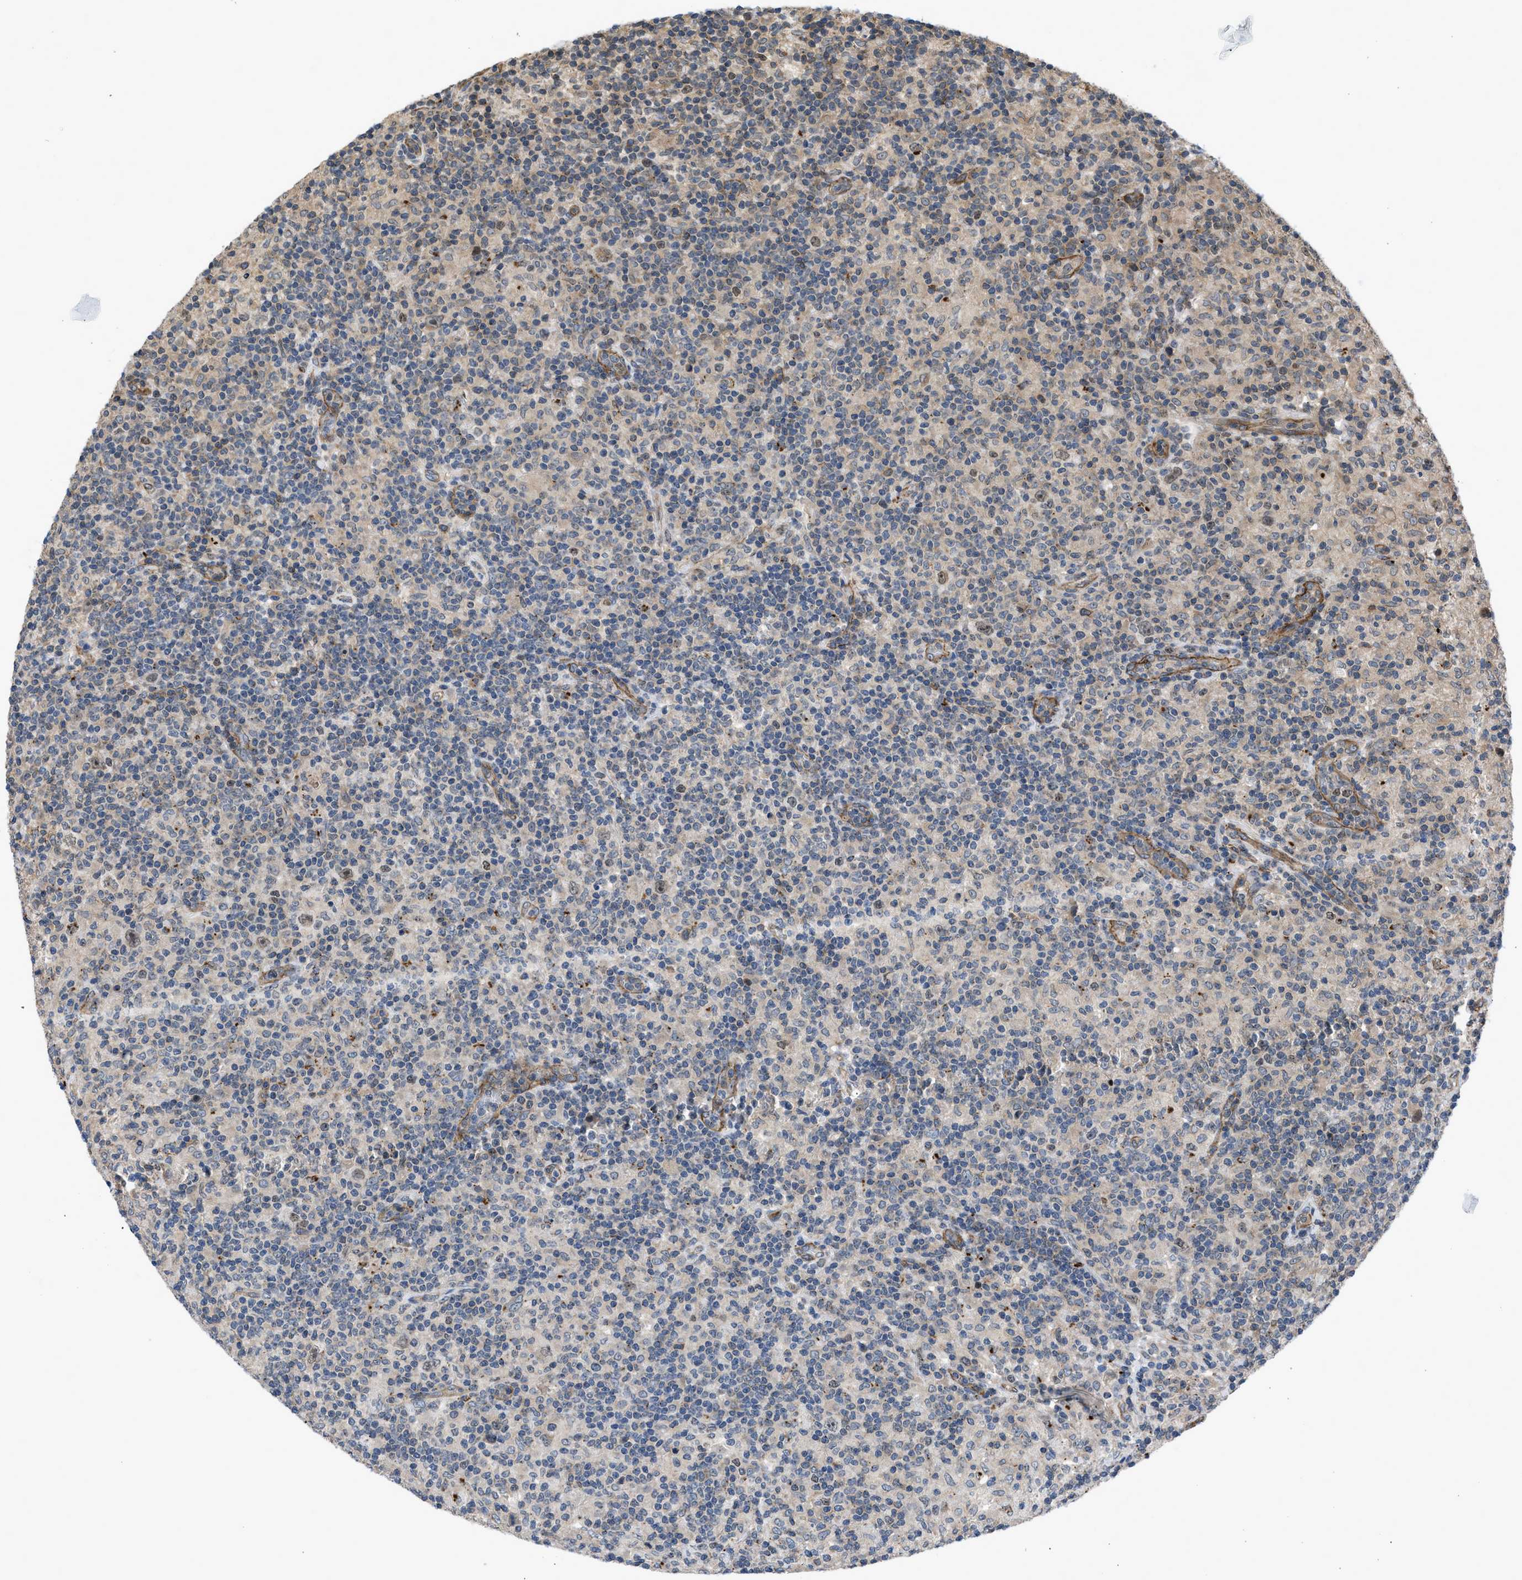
{"staining": {"intensity": "weak", "quantity": "25%-75%", "location": "nuclear"}, "tissue": "lymphoma", "cell_type": "Tumor cells", "image_type": "cancer", "snomed": [{"axis": "morphology", "description": "Hodgkin's disease, NOS"}, {"axis": "topography", "description": "Lymph node"}], "caption": "Immunohistochemical staining of lymphoma demonstrates weak nuclear protein positivity in about 25%-75% of tumor cells.", "gene": "GPATCH2L", "patient": {"sex": "male", "age": 70}}